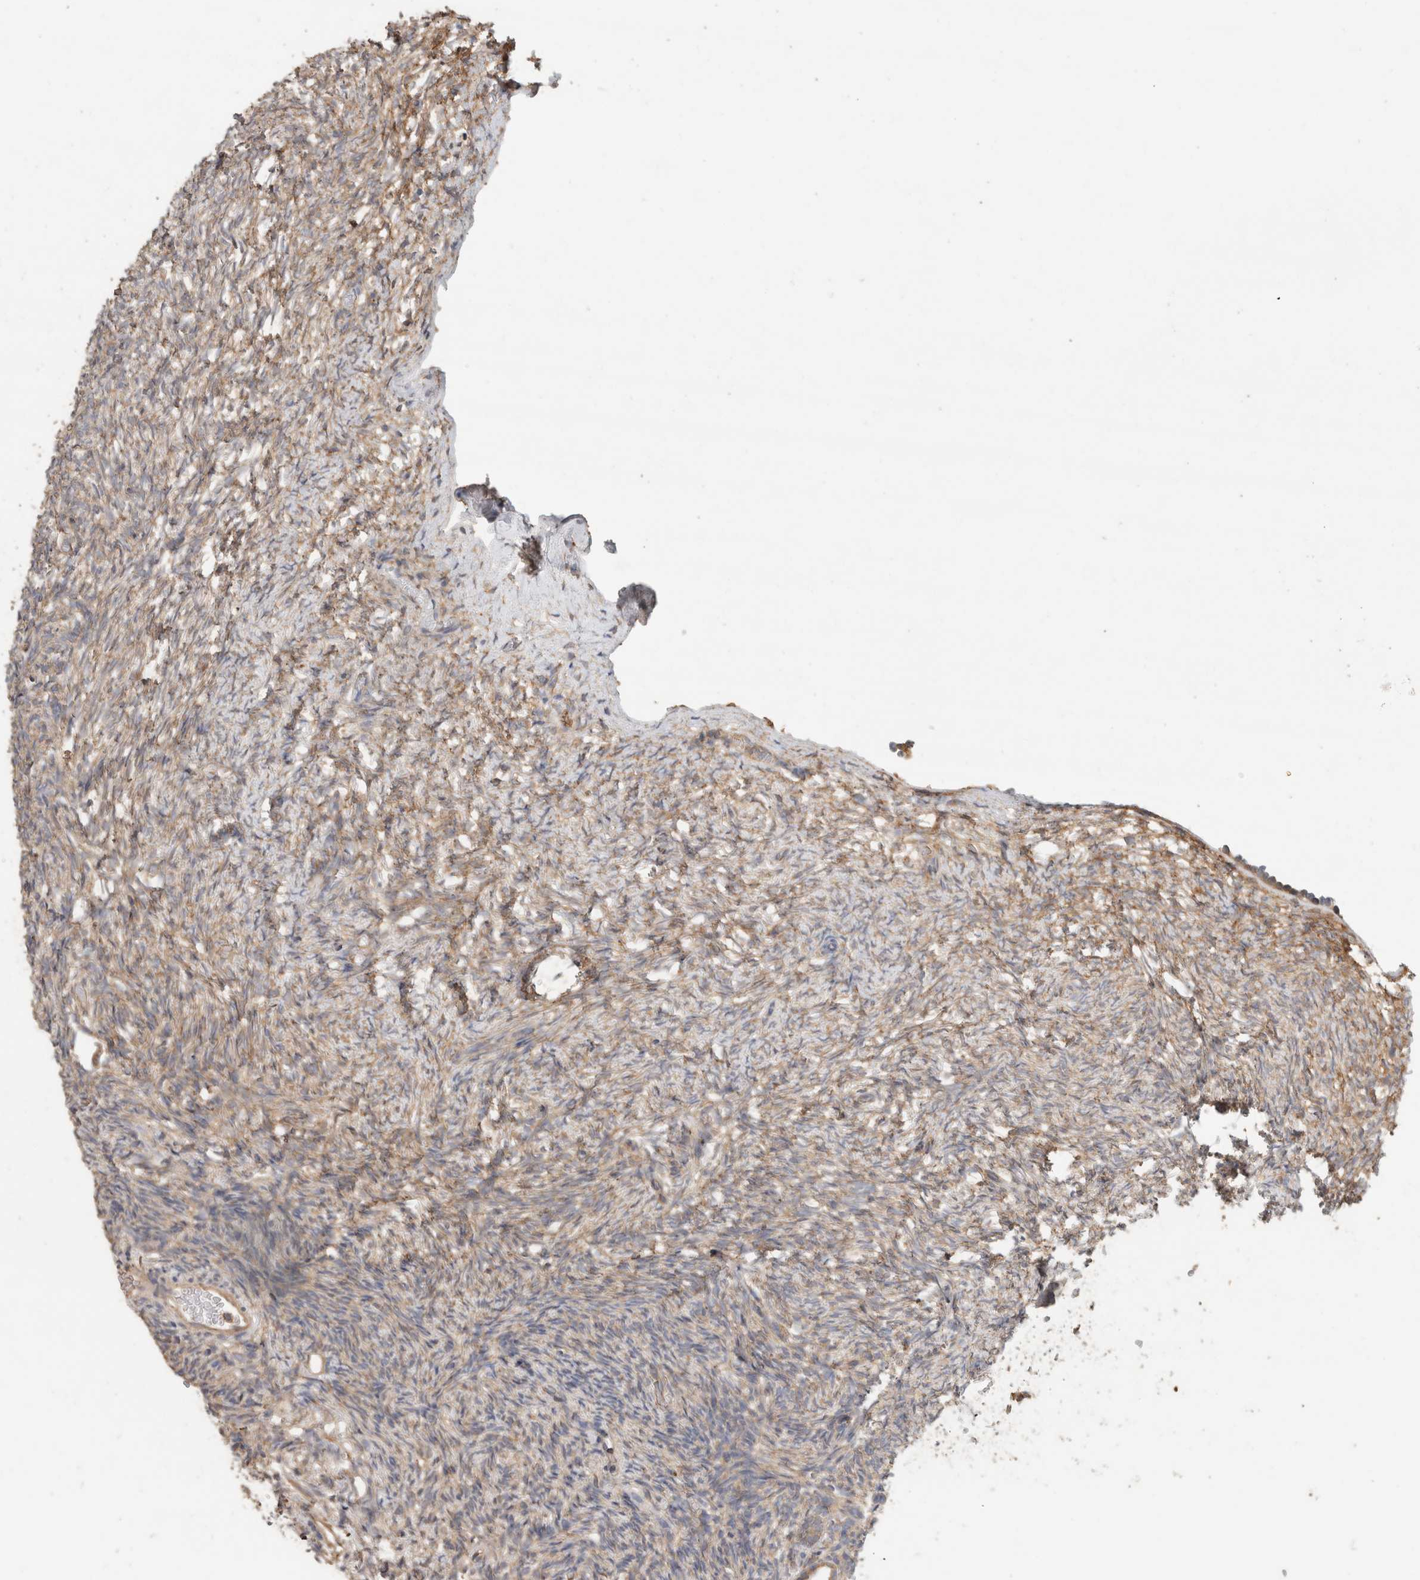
{"staining": {"intensity": "weak", "quantity": ">75%", "location": "cytoplasmic/membranous"}, "tissue": "ovary", "cell_type": "Ovarian stroma cells", "image_type": "normal", "snomed": [{"axis": "morphology", "description": "Normal tissue, NOS"}, {"axis": "topography", "description": "Ovary"}], "caption": "Immunohistochemistry (DAB (3,3'-diaminobenzidine)) staining of unremarkable ovary exhibits weak cytoplasmic/membranous protein positivity in approximately >75% of ovarian stroma cells. The staining was performed using DAB, with brown indicating positive protein expression. Nuclei are stained blue with hematoxylin.", "gene": "EIF4G3", "patient": {"sex": "female", "age": 34}}